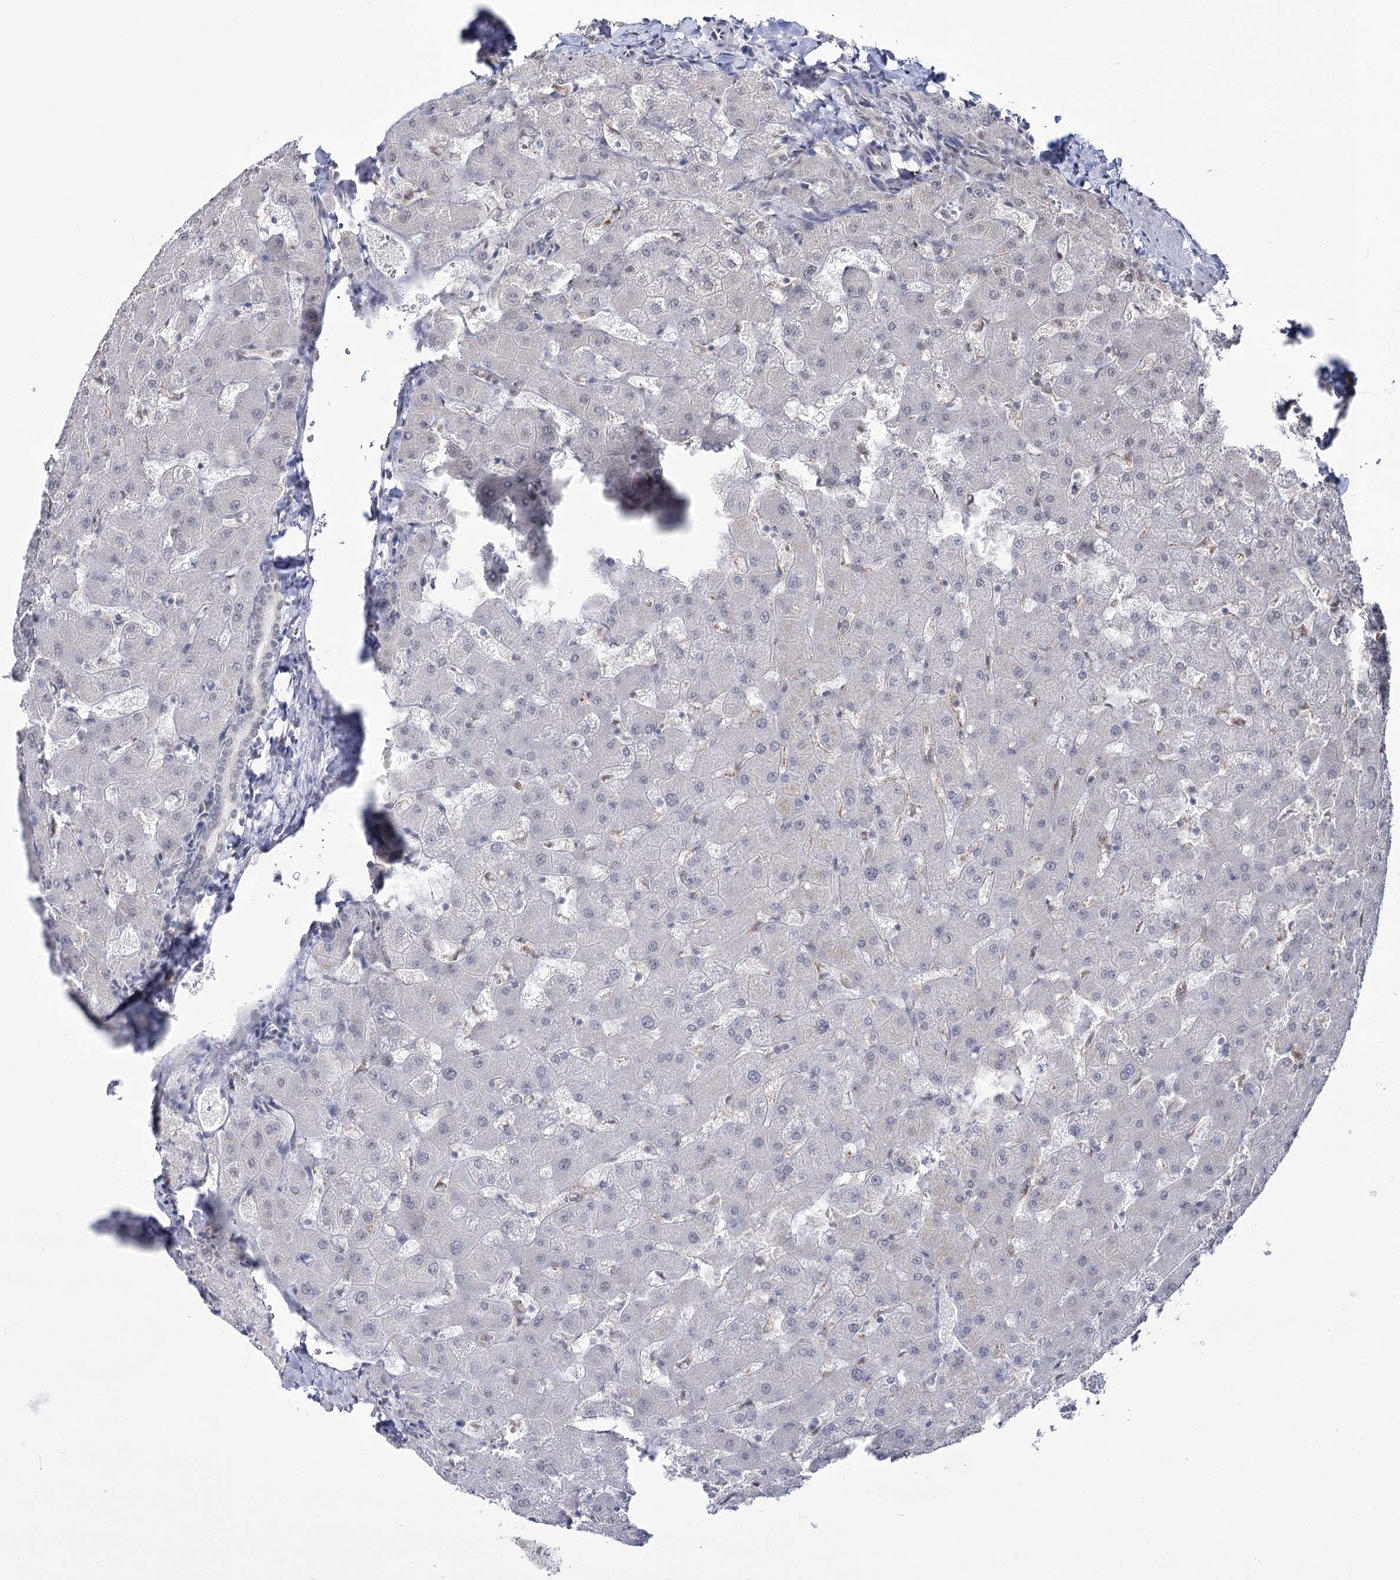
{"staining": {"intensity": "negative", "quantity": "none", "location": "none"}, "tissue": "liver", "cell_type": "Cholangiocytes", "image_type": "normal", "snomed": [{"axis": "morphology", "description": "Normal tissue, NOS"}, {"axis": "topography", "description": "Liver"}], "caption": "Immunohistochemical staining of benign human liver displays no significant staining in cholangiocytes. Brightfield microscopy of immunohistochemistry (IHC) stained with DAB (3,3'-diaminobenzidine) (brown) and hematoxylin (blue), captured at high magnification.", "gene": "VGLL4", "patient": {"sex": "female", "age": 63}}